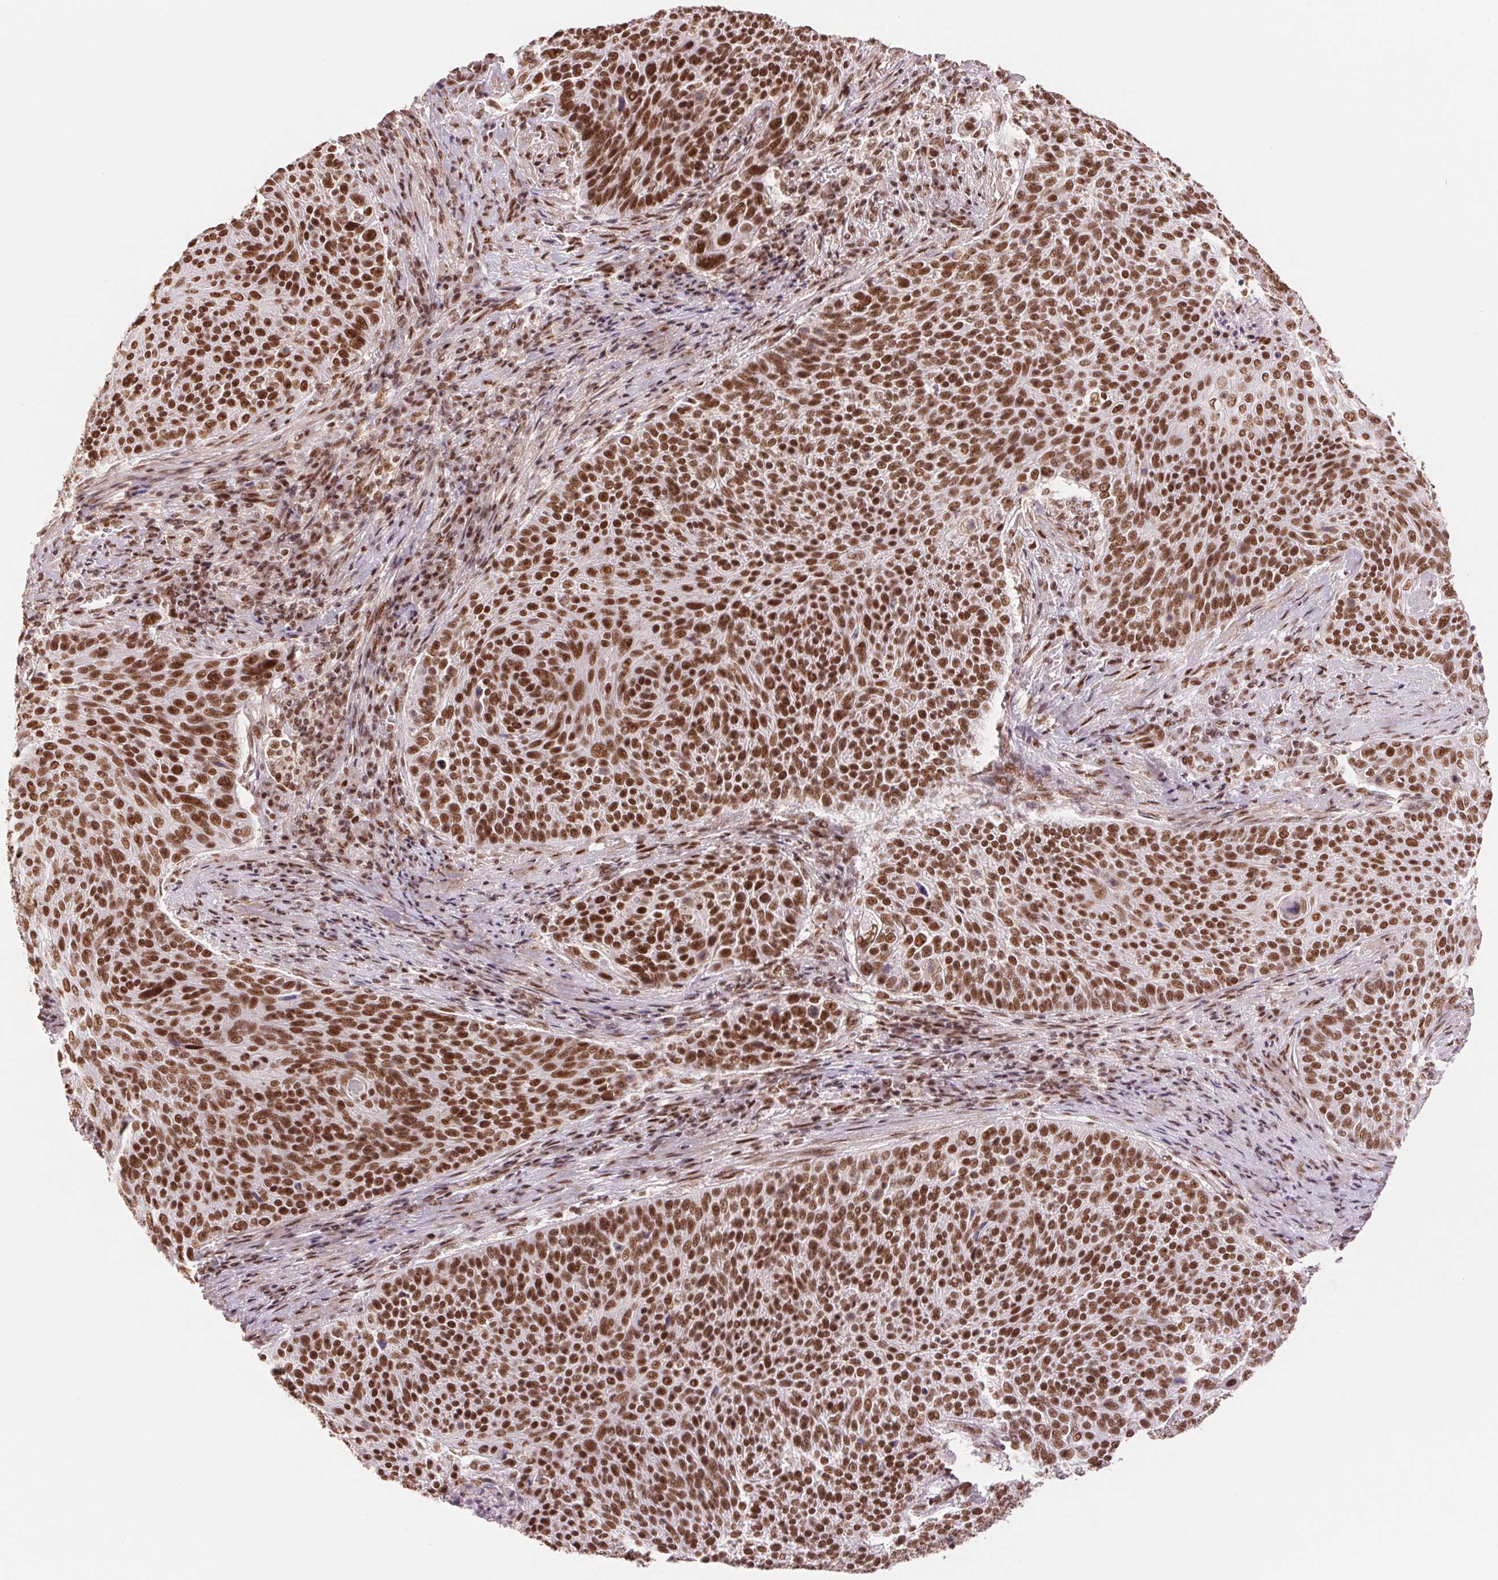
{"staining": {"intensity": "strong", "quantity": ">75%", "location": "nuclear"}, "tissue": "cervical cancer", "cell_type": "Tumor cells", "image_type": "cancer", "snomed": [{"axis": "morphology", "description": "Squamous cell carcinoma, NOS"}, {"axis": "topography", "description": "Cervix"}], "caption": "A brown stain shows strong nuclear expression of a protein in human squamous cell carcinoma (cervical) tumor cells.", "gene": "SREK1", "patient": {"sex": "female", "age": 31}}